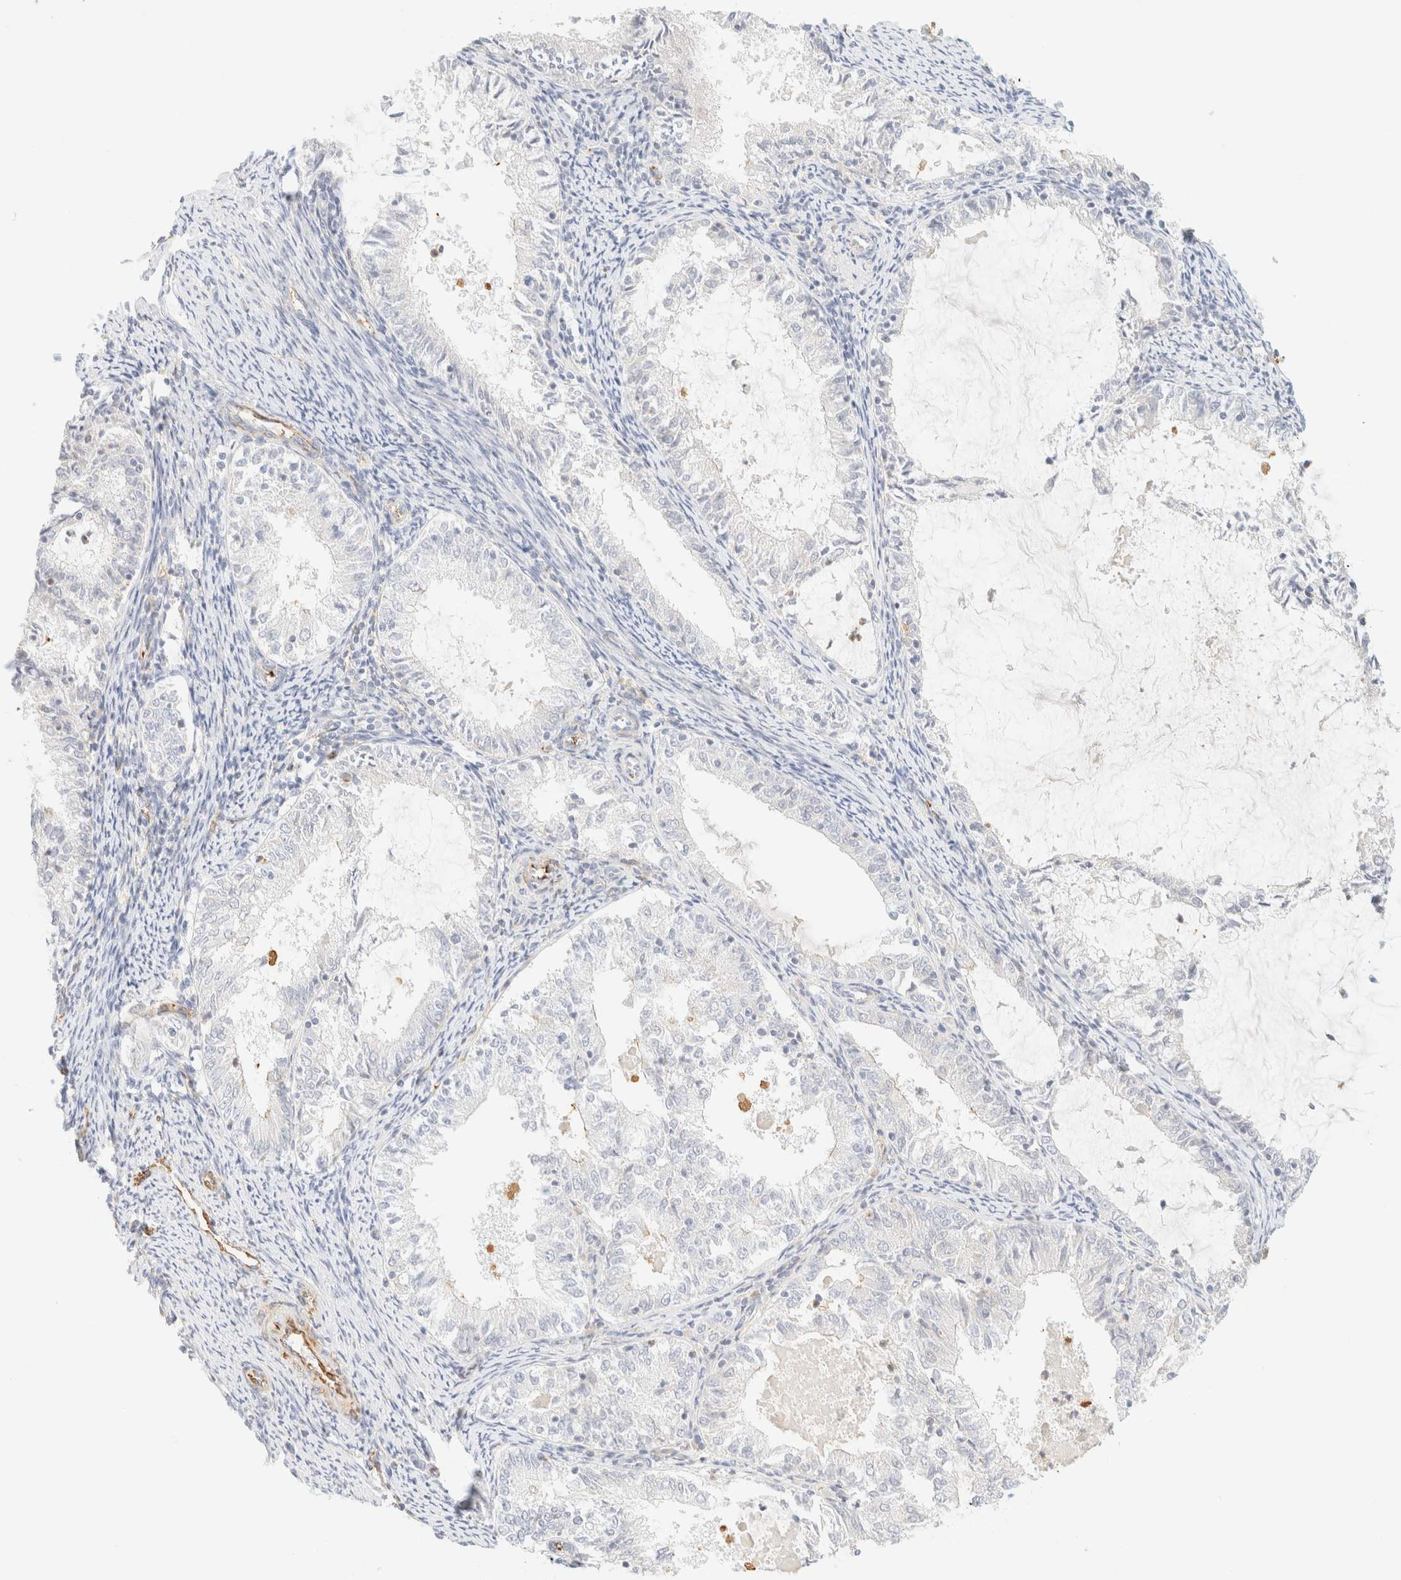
{"staining": {"intensity": "negative", "quantity": "none", "location": "none"}, "tissue": "endometrial cancer", "cell_type": "Tumor cells", "image_type": "cancer", "snomed": [{"axis": "morphology", "description": "Adenocarcinoma, NOS"}, {"axis": "topography", "description": "Endometrium"}], "caption": "There is no significant positivity in tumor cells of endometrial cancer (adenocarcinoma).", "gene": "OTOP2", "patient": {"sex": "female", "age": 57}}